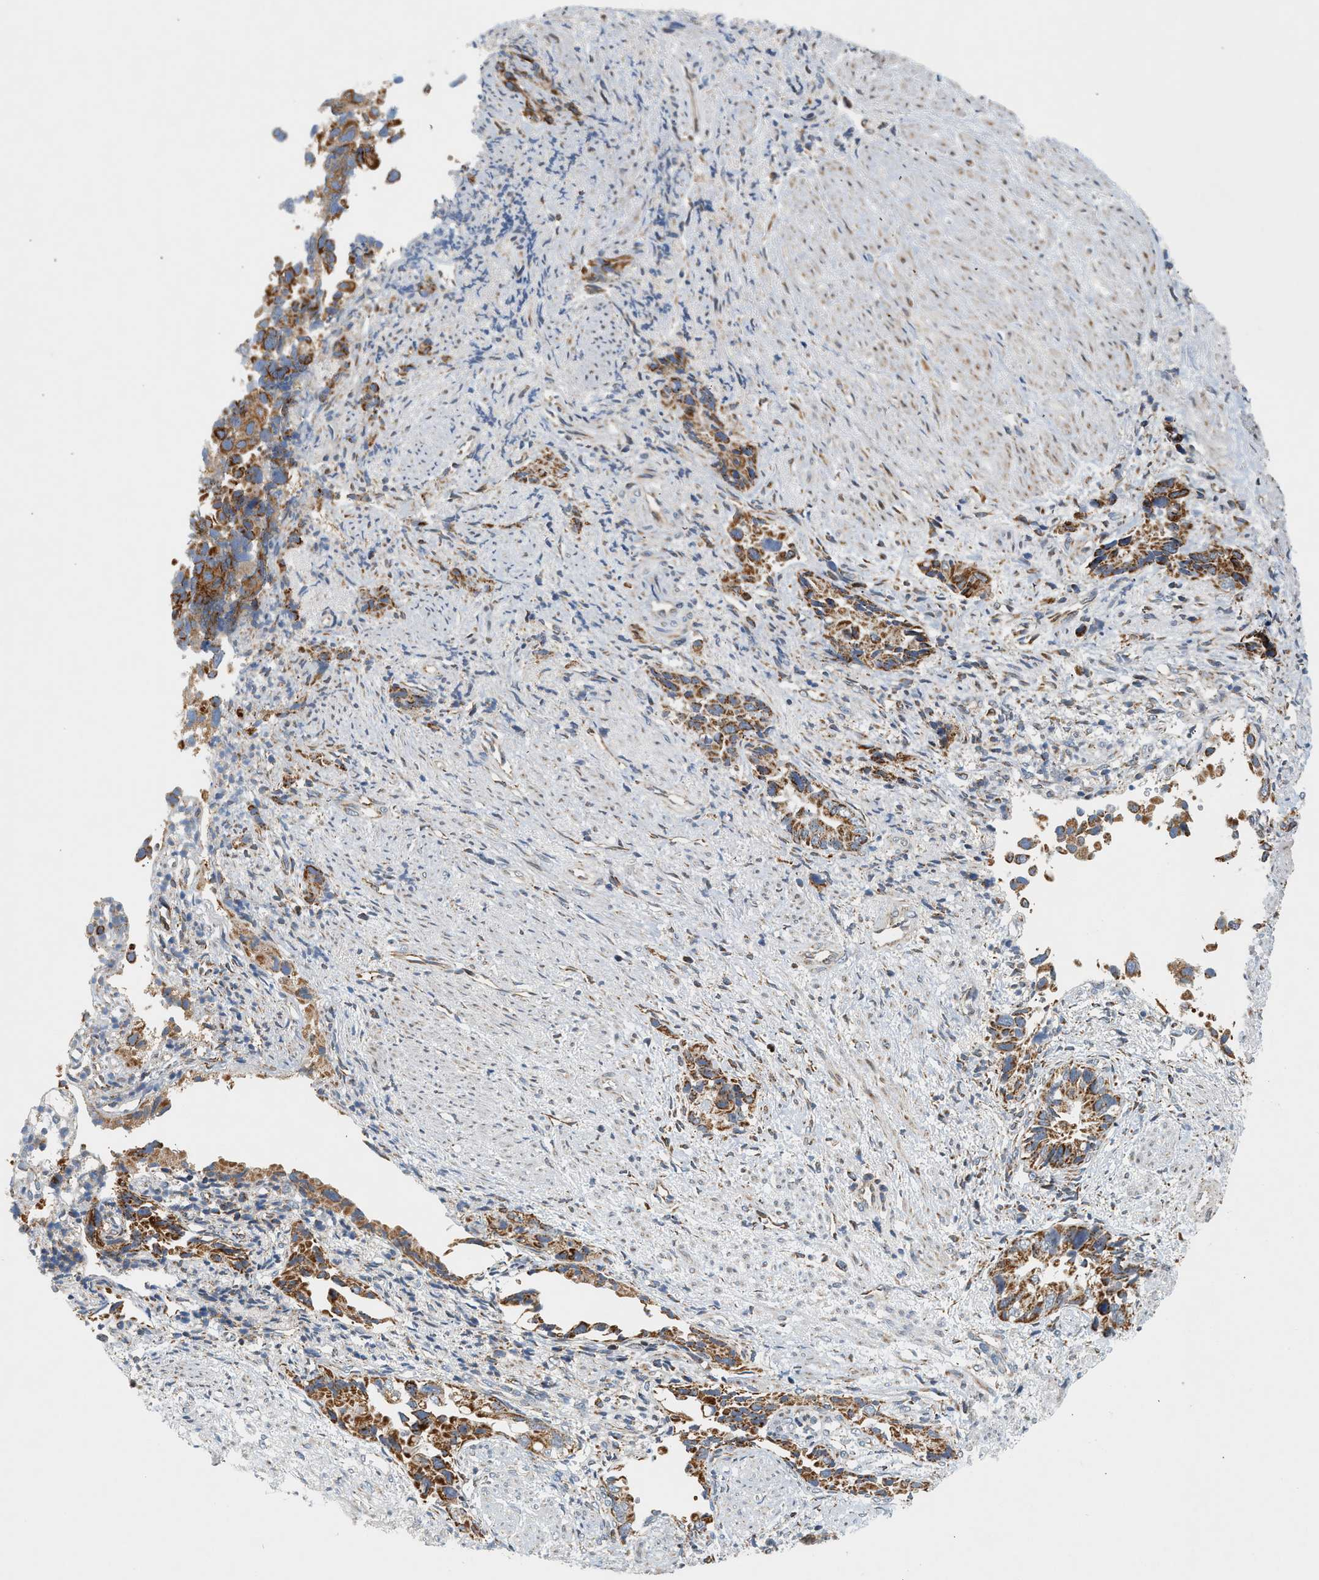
{"staining": {"intensity": "strong", "quantity": ">75%", "location": "cytoplasmic/membranous"}, "tissue": "liver cancer", "cell_type": "Tumor cells", "image_type": "cancer", "snomed": [{"axis": "morphology", "description": "Cholangiocarcinoma"}, {"axis": "topography", "description": "Liver"}], "caption": "A photomicrograph showing strong cytoplasmic/membranous expression in approximately >75% of tumor cells in liver cholangiocarcinoma, as visualized by brown immunohistochemical staining.", "gene": "MCU", "patient": {"sex": "female", "age": 79}}